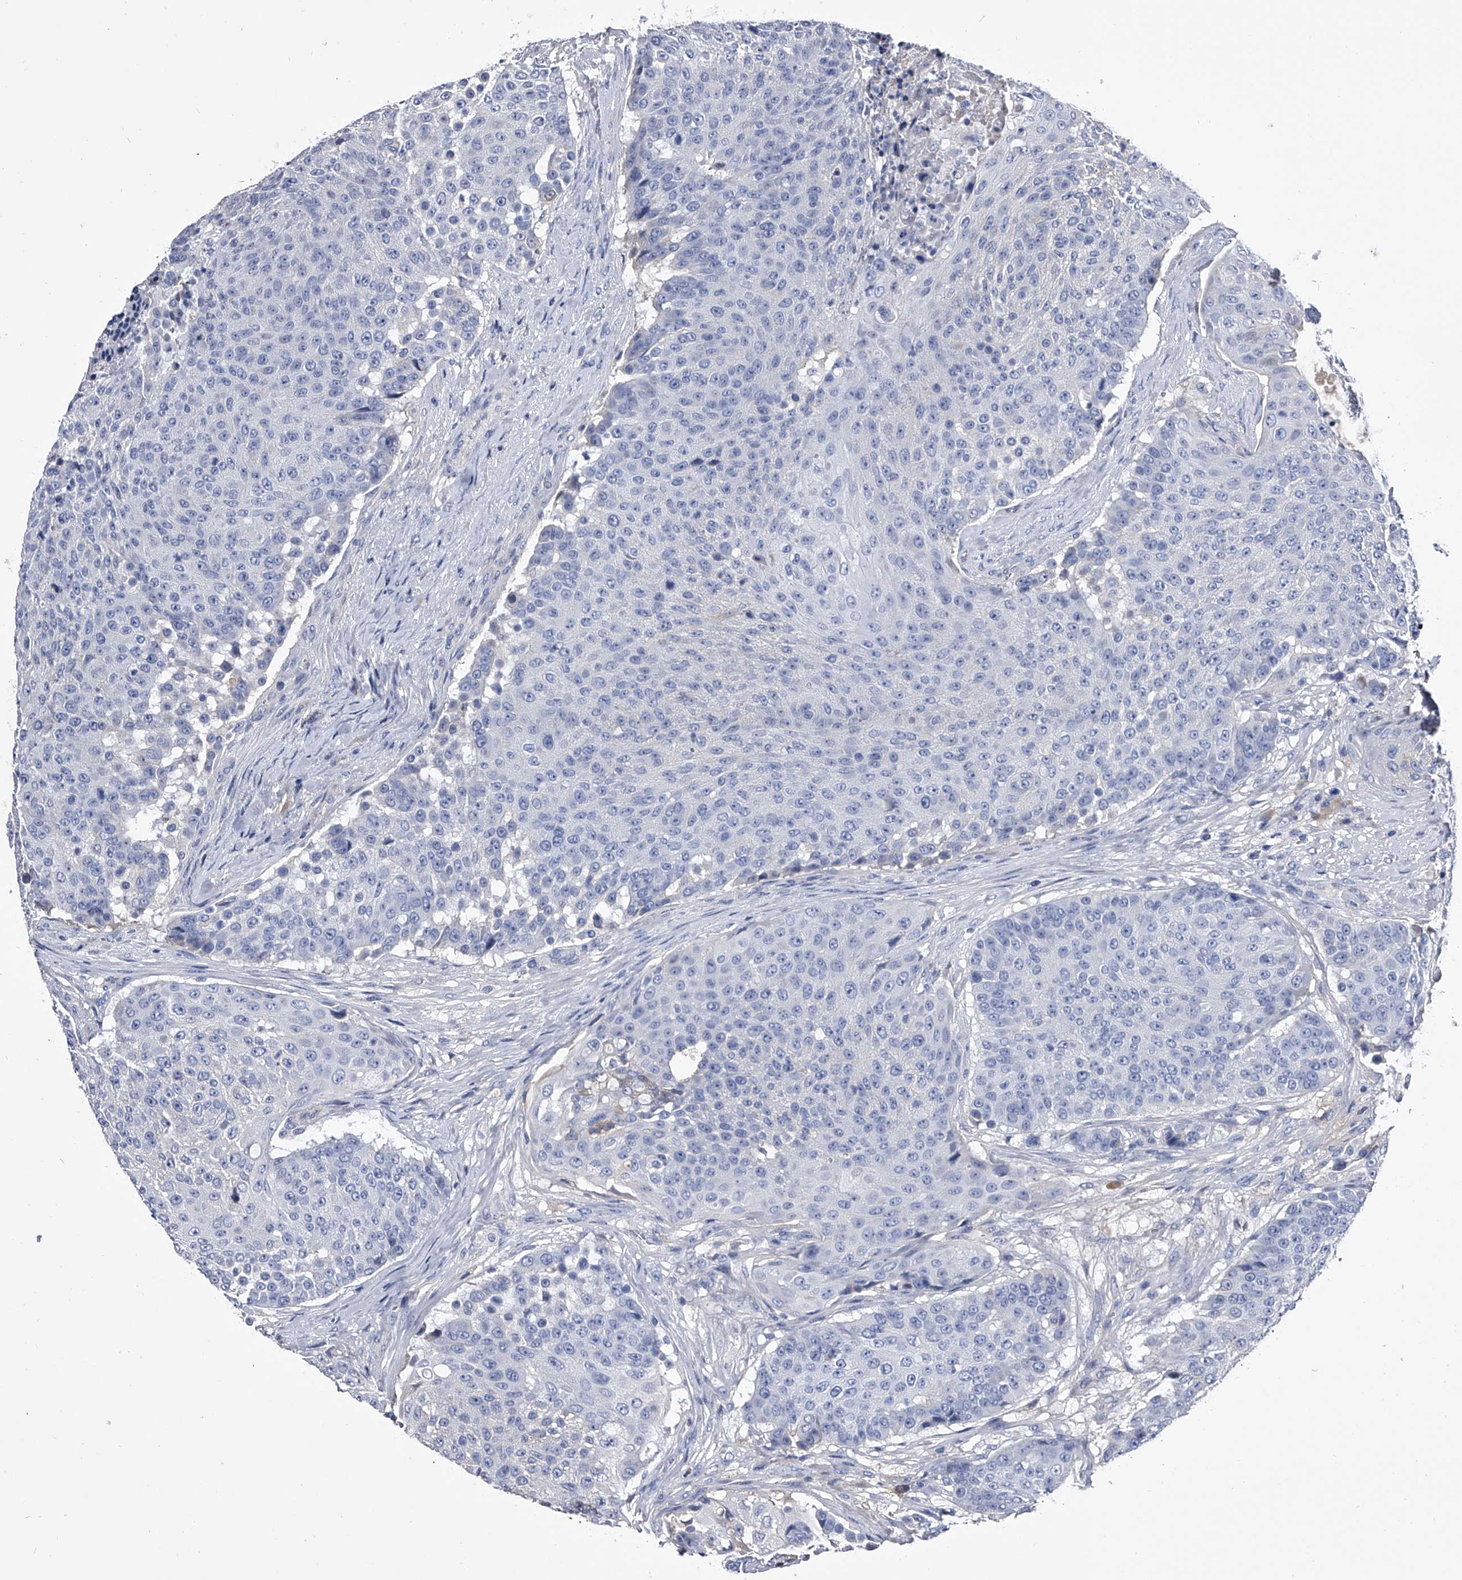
{"staining": {"intensity": "negative", "quantity": "none", "location": "none"}, "tissue": "urothelial cancer", "cell_type": "Tumor cells", "image_type": "cancer", "snomed": [{"axis": "morphology", "description": "Urothelial carcinoma, High grade"}, {"axis": "topography", "description": "Urinary bladder"}], "caption": "This is an IHC histopathology image of urothelial cancer. There is no positivity in tumor cells.", "gene": "EFCAB7", "patient": {"sex": "female", "age": 63}}